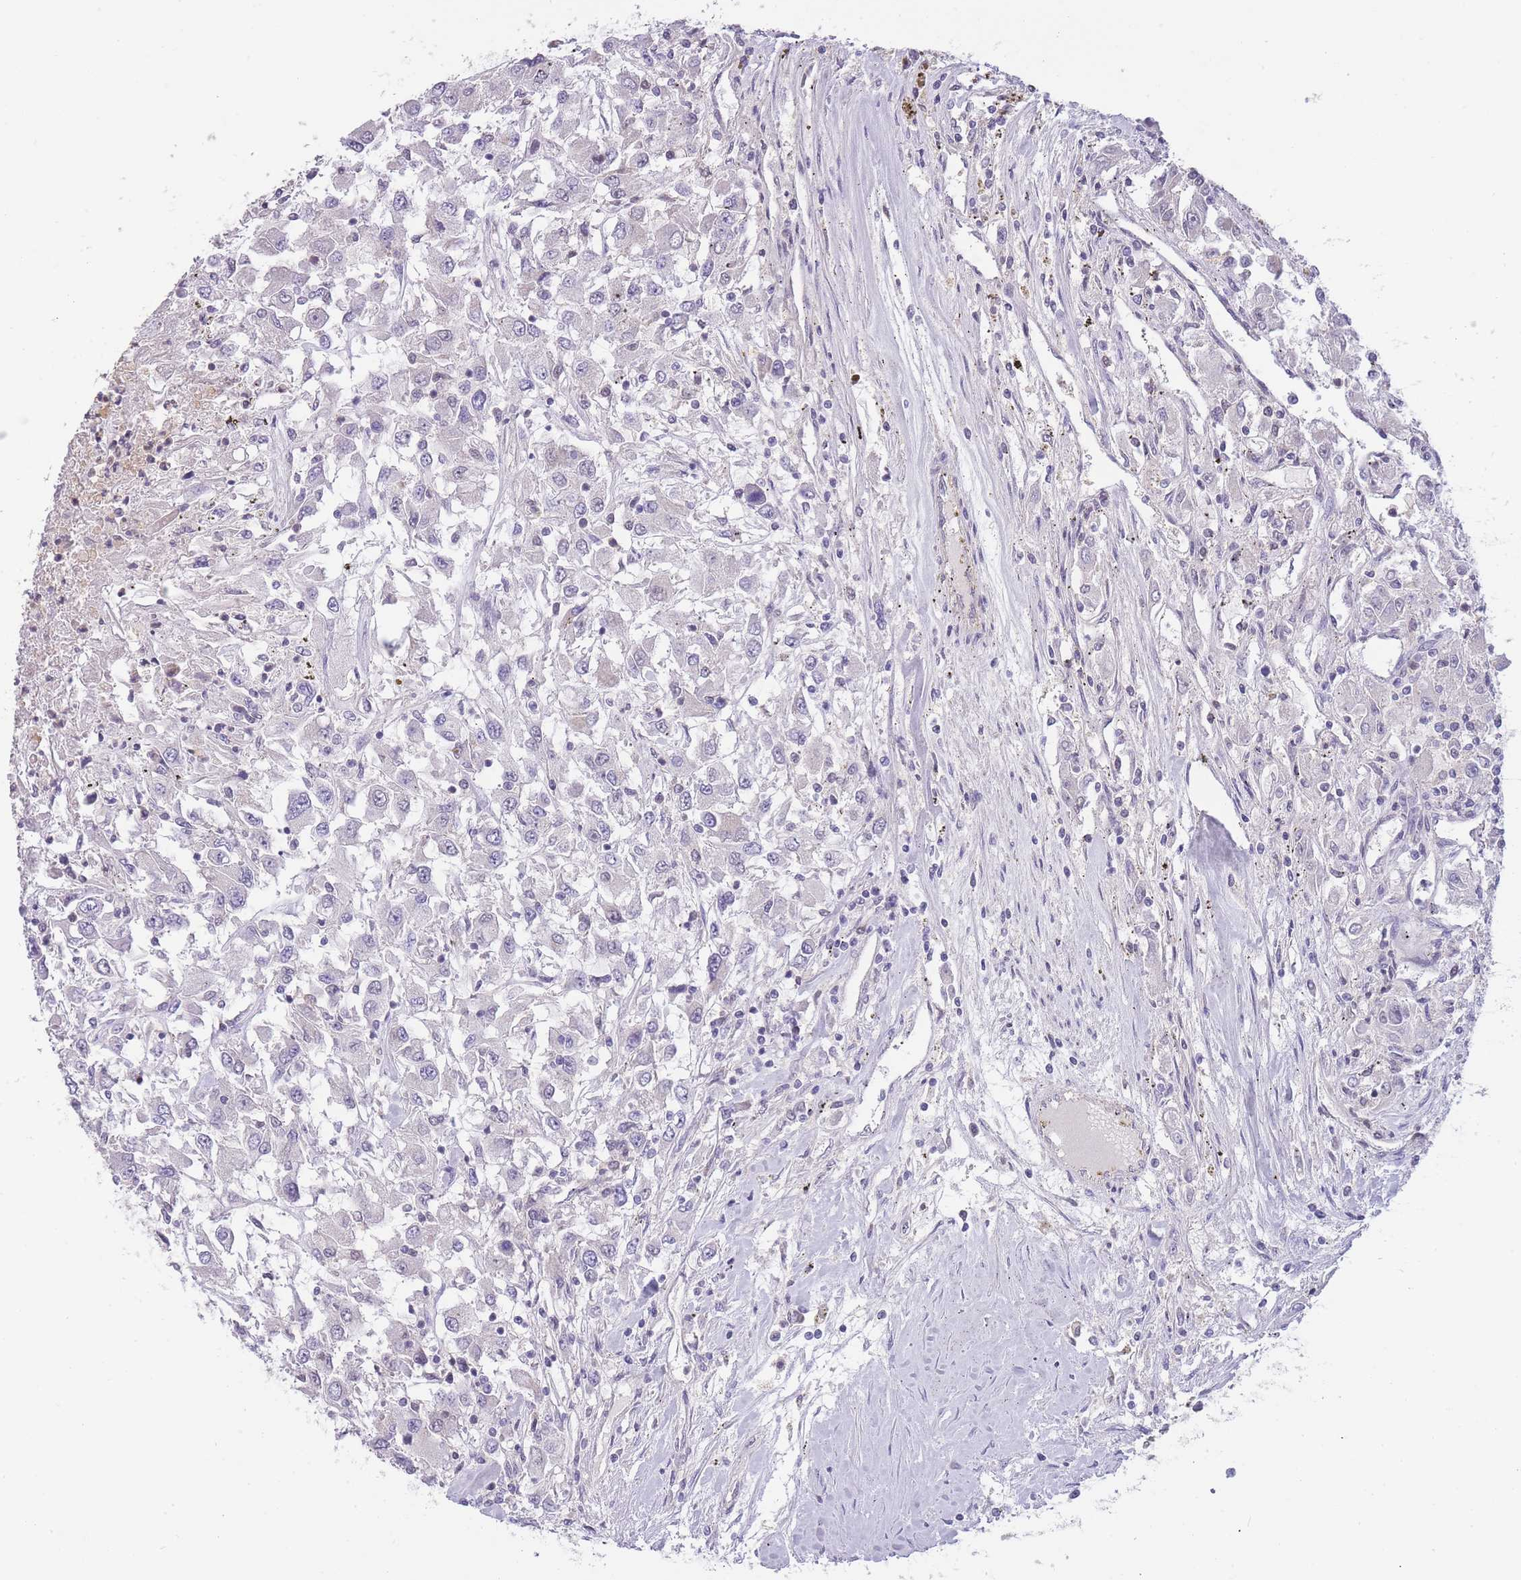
{"staining": {"intensity": "negative", "quantity": "none", "location": "none"}, "tissue": "renal cancer", "cell_type": "Tumor cells", "image_type": "cancer", "snomed": [{"axis": "morphology", "description": "Adenocarcinoma, NOS"}, {"axis": "topography", "description": "Kidney"}], "caption": "DAB (3,3'-diaminobenzidine) immunohistochemical staining of renal cancer demonstrates no significant positivity in tumor cells.", "gene": "GOLGA6L25", "patient": {"sex": "female", "age": 67}}